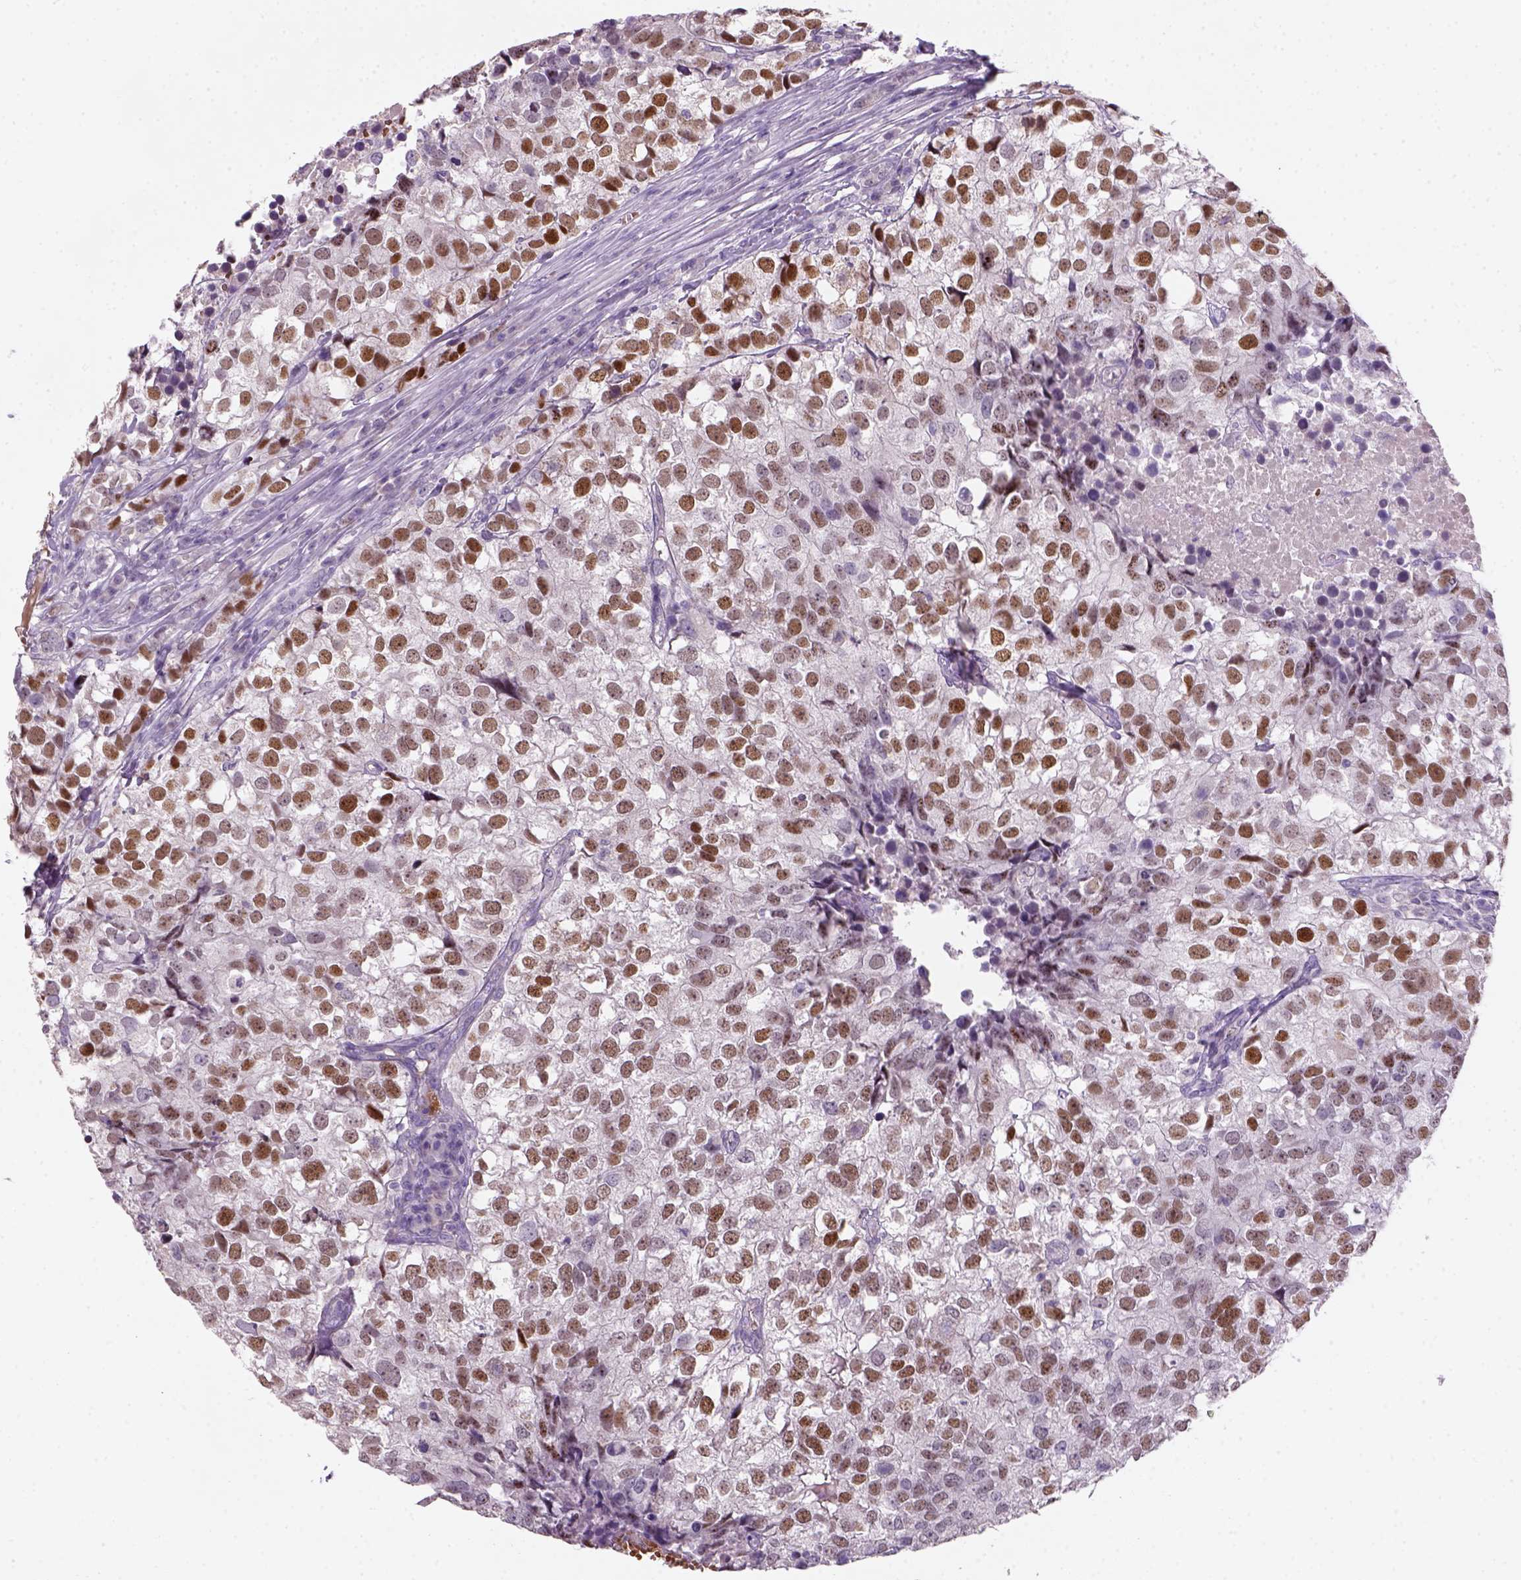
{"staining": {"intensity": "moderate", "quantity": ">75%", "location": "nuclear"}, "tissue": "breast cancer", "cell_type": "Tumor cells", "image_type": "cancer", "snomed": [{"axis": "morphology", "description": "Duct carcinoma"}, {"axis": "topography", "description": "Breast"}], "caption": "Human breast invasive ductal carcinoma stained for a protein (brown) exhibits moderate nuclear positive expression in about >75% of tumor cells.", "gene": "ZMAT4", "patient": {"sex": "female", "age": 30}}